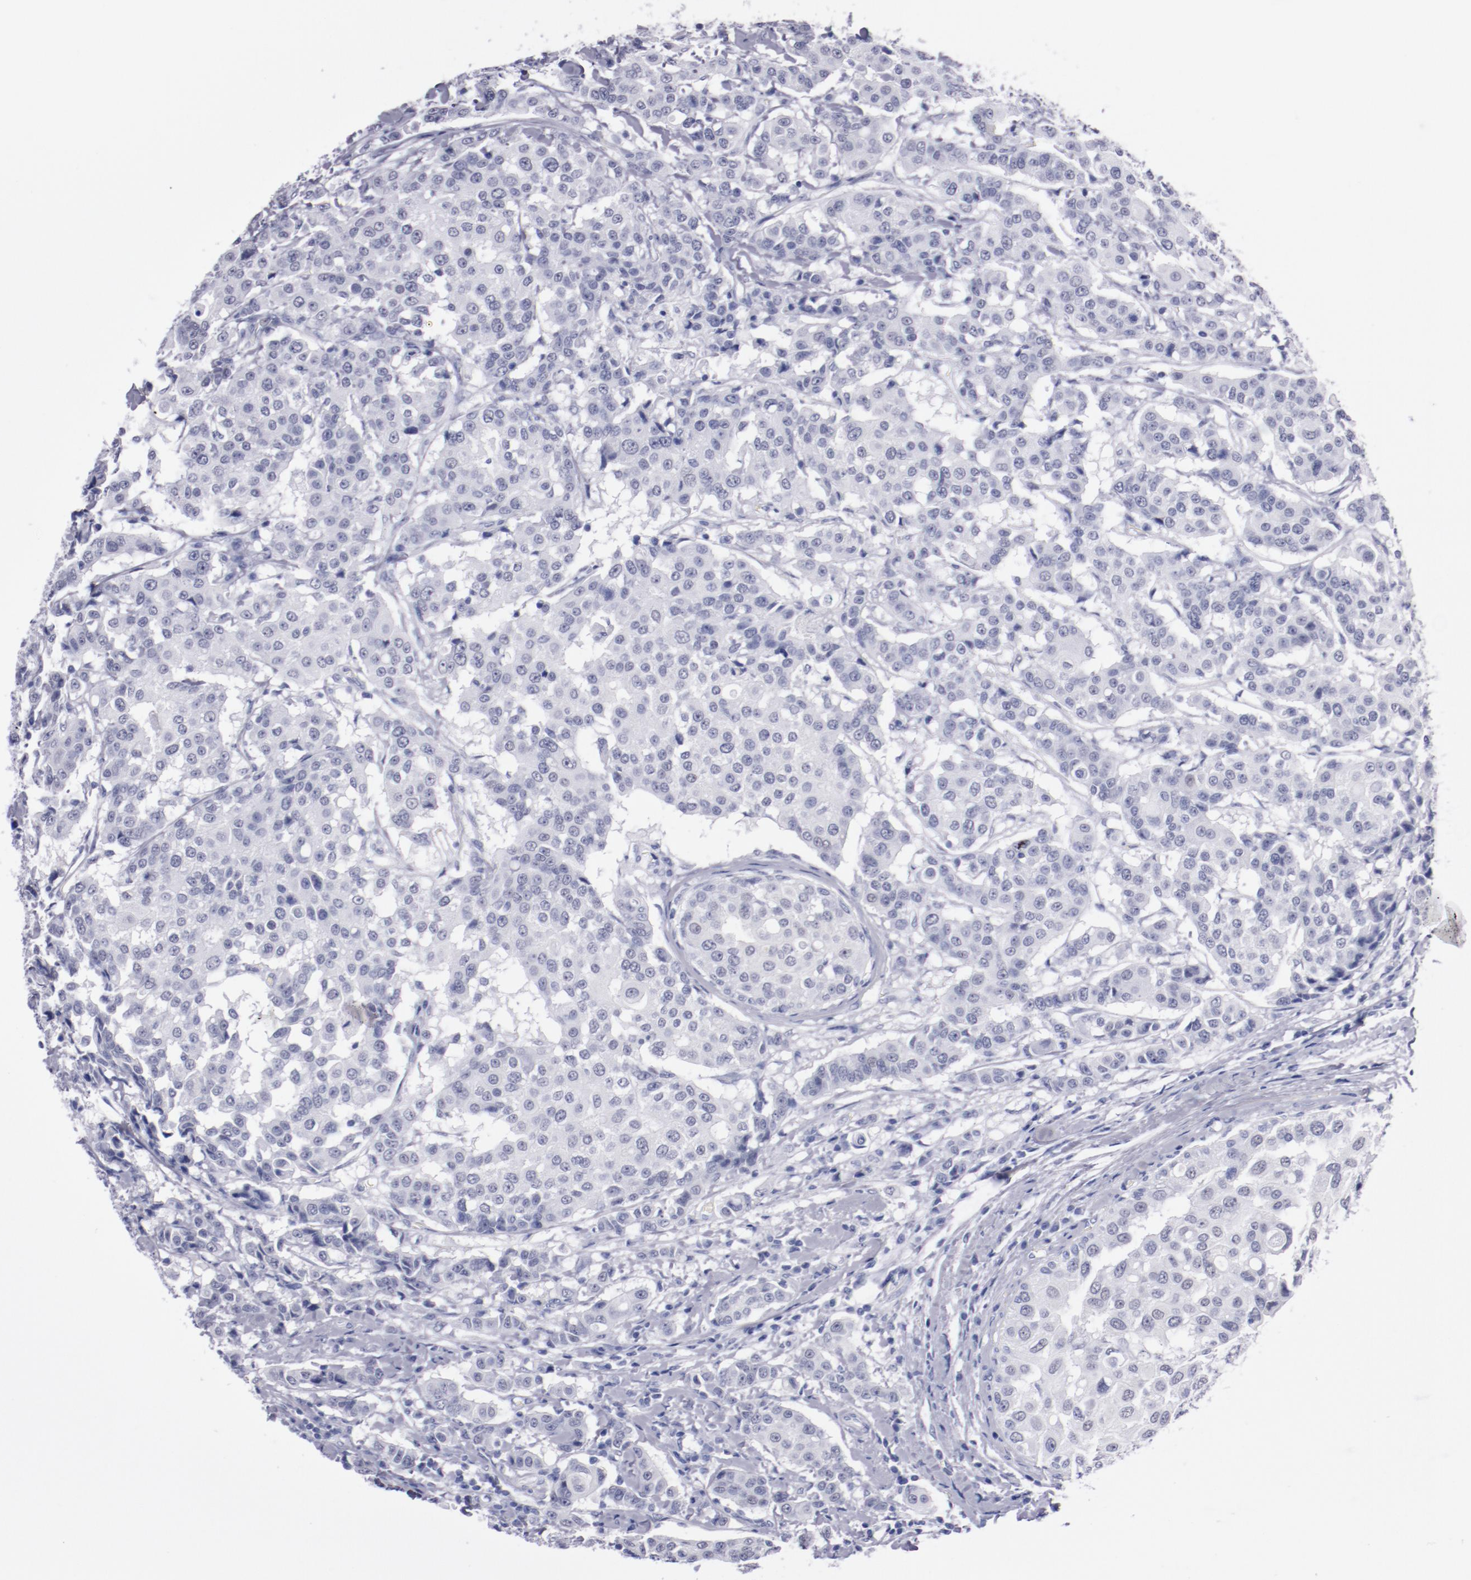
{"staining": {"intensity": "negative", "quantity": "none", "location": "none"}, "tissue": "breast cancer", "cell_type": "Tumor cells", "image_type": "cancer", "snomed": [{"axis": "morphology", "description": "Duct carcinoma"}, {"axis": "topography", "description": "Breast"}], "caption": "Immunohistochemistry (IHC) photomicrograph of neoplastic tissue: human breast cancer (intraductal carcinoma) stained with DAB (3,3'-diaminobenzidine) shows no significant protein staining in tumor cells.", "gene": "HNF1B", "patient": {"sex": "female", "age": 27}}